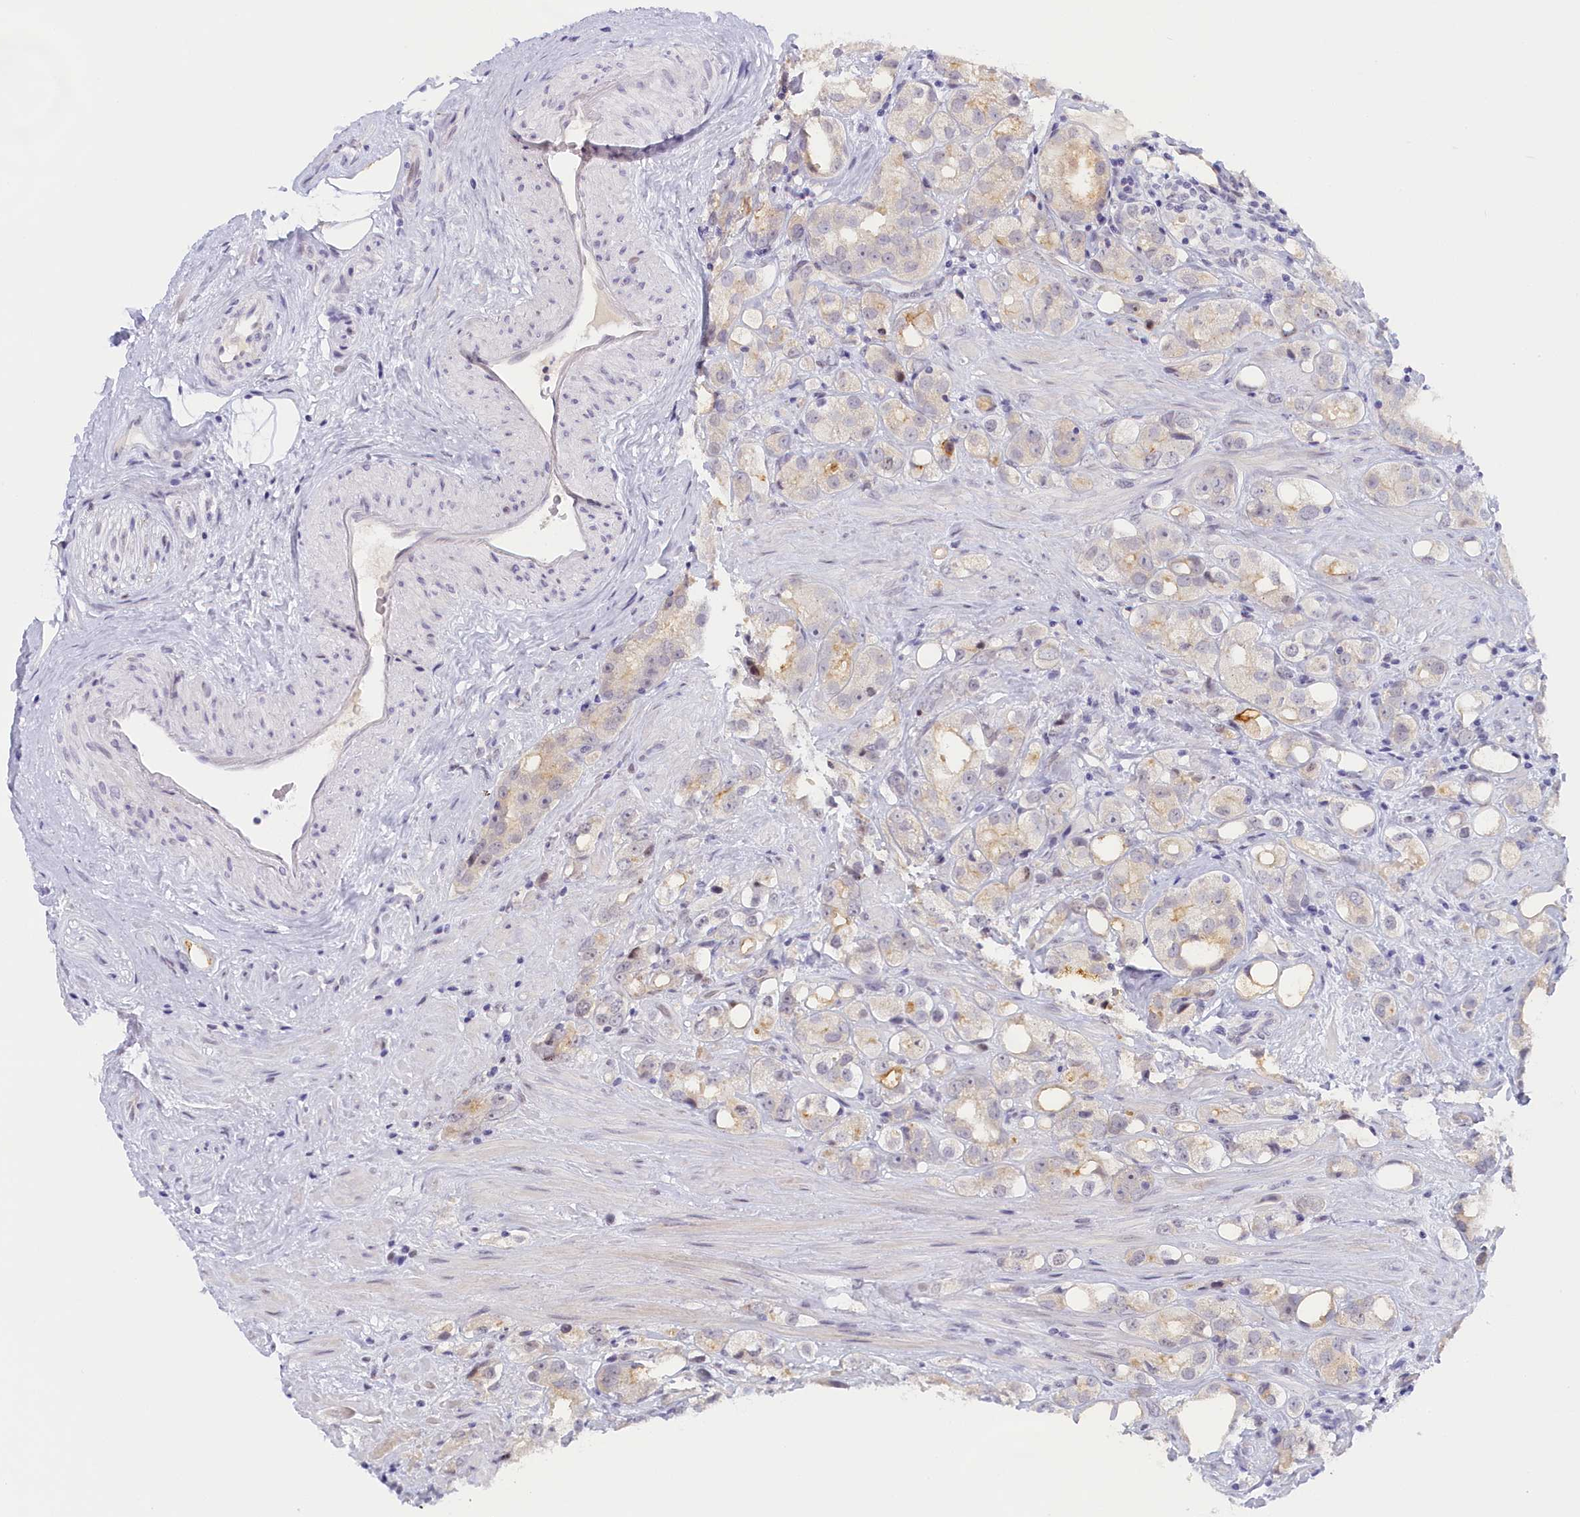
{"staining": {"intensity": "negative", "quantity": "none", "location": "none"}, "tissue": "prostate cancer", "cell_type": "Tumor cells", "image_type": "cancer", "snomed": [{"axis": "morphology", "description": "Adenocarcinoma, NOS"}, {"axis": "topography", "description": "Prostate"}], "caption": "High power microscopy histopathology image of an IHC micrograph of adenocarcinoma (prostate), revealing no significant expression in tumor cells.", "gene": "SEC31B", "patient": {"sex": "male", "age": 79}}